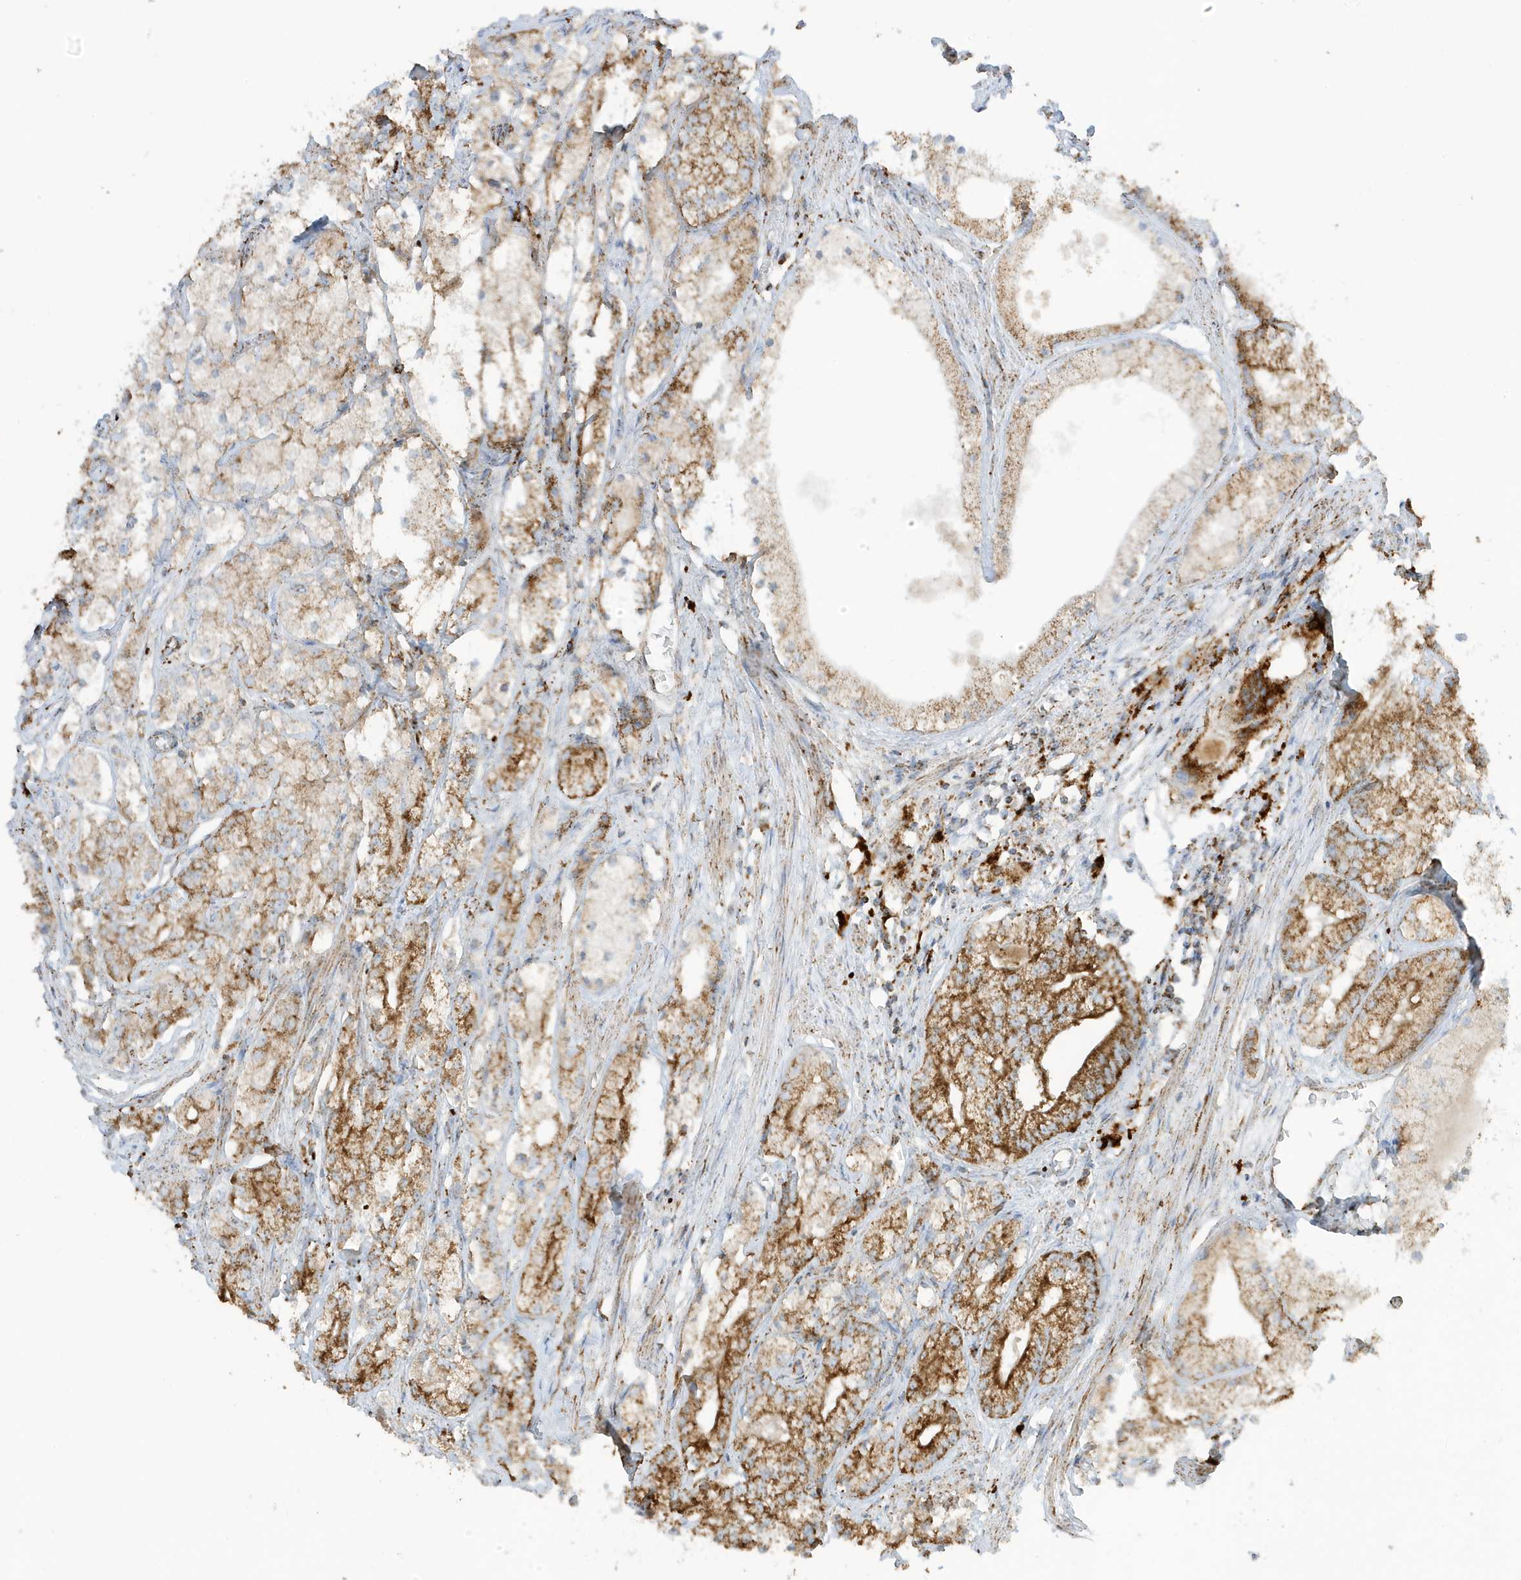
{"staining": {"intensity": "moderate", "quantity": ">75%", "location": "cytoplasmic/membranous"}, "tissue": "prostate cancer", "cell_type": "Tumor cells", "image_type": "cancer", "snomed": [{"axis": "morphology", "description": "Adenocarcinoma, Low grade"}, {"axis": "topography", "description": "Prostate"}], "caption": "This image demonstrates immunohistochemistry staining of low-grade adenocarcinoma (prostate), with medium moderate cytoplasmic/membranous positivity in about >75% of tumor cells.", "gene": "ATP5ME", "patient": {"sex": "male", "age": 69}}